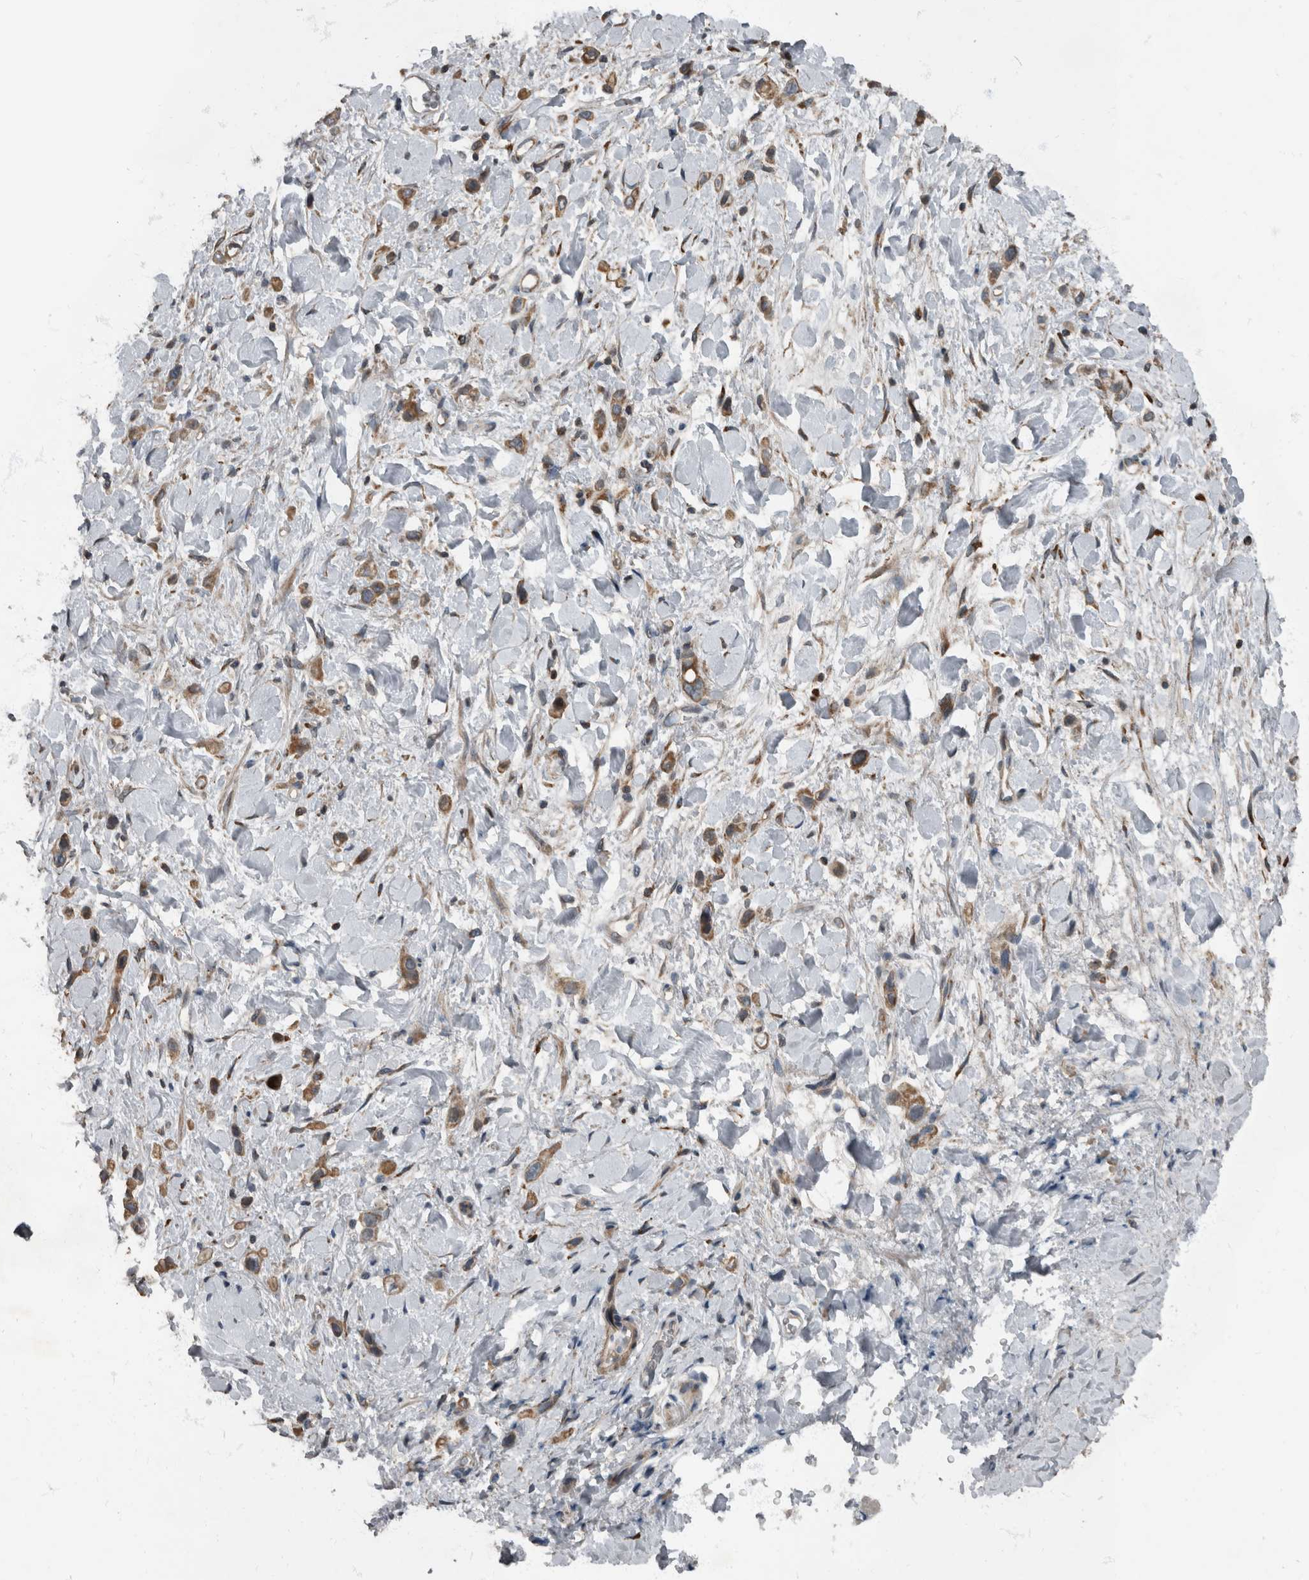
{"staining": {"intensity": "moderate", "quantity": ">75%", "location": "cytoplasmic/membranous"}, "tissue": "stomach cancer", "cell_type": "Tumor cells", "image_type": "cancer", "snomed": [{"axis": "morphology", "description": "Adenocarcinoma, NOS"}, {"axis": "topography", "description": "Stomach"}], "caption": "Protein expression analysis of stomach cancer reveals moderate cytoplasmic/membranous staining in approximately >75% of tumor cells. (Stains: DAB in brown, nuclei in blue, Microscopy: brightfield microscopy at high magnification).", "gene": "RABGGTB", "patient": {"sex": "female", "age": 65}}